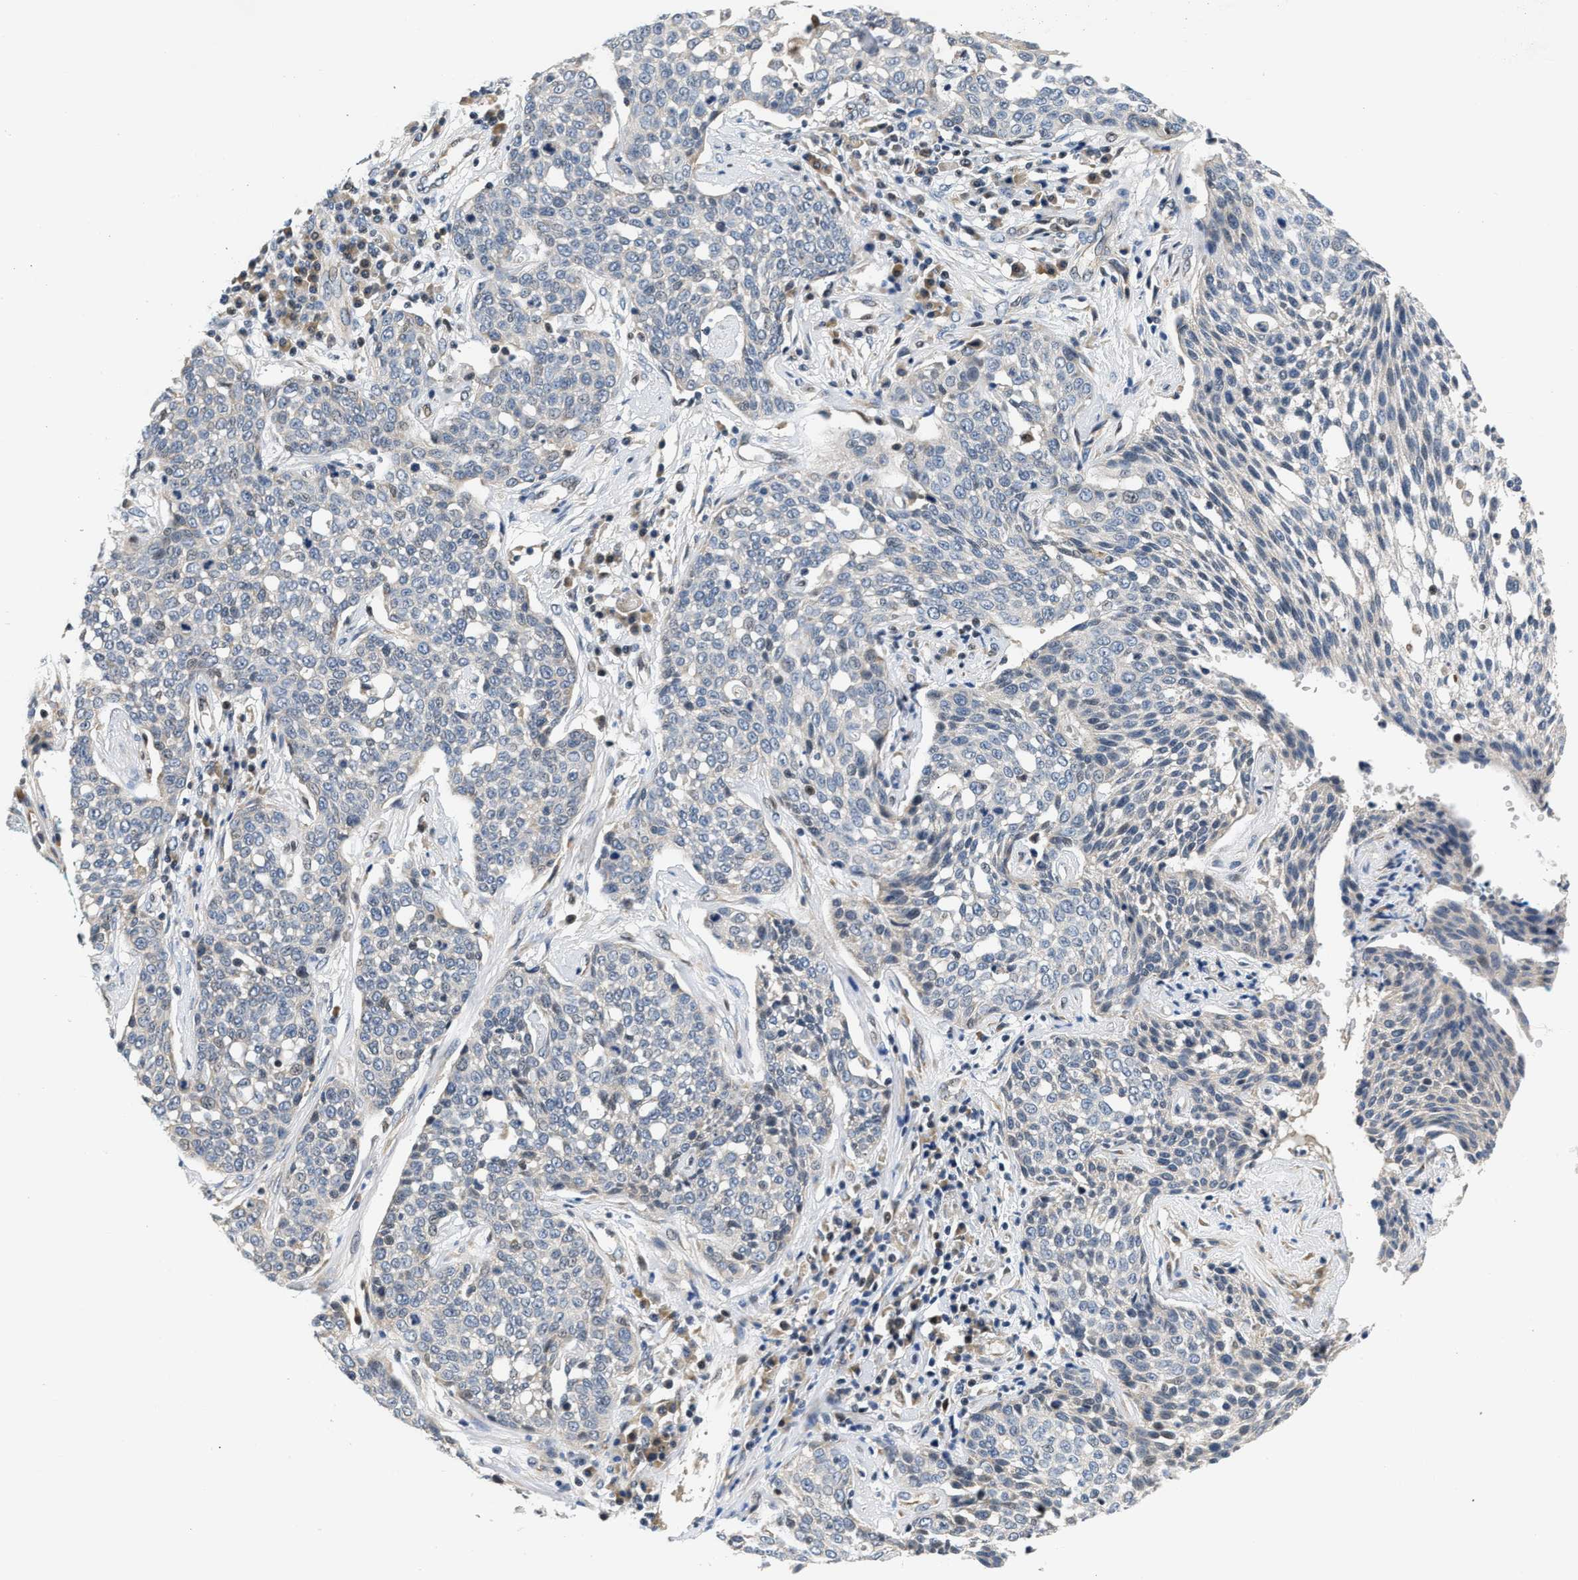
{"staining": {"intensity": "negative", "quantity": "none", "location": "none"}, "tissue": "cervical cancer", "cell_type": "Tumor cells", "image_type": "cancer", "snomed": [{"axis": "morphology", "description": "Squamous cell carcinoma, NOS"}, {"axis": "topography", "description": "Cervix"}], "caption": "Immunohistochemistry image of neoplastic tissue: squamous cell carcinoma (cervical) stained with DAB (3,3'-diaminobenzidine) displays no significant protein staining in tumor cells. (Stains: DAB immunohistochemistry with hematoxylin counter stain, Microscopy: brightfield microscopy at high magnification).", "gene": "TNIP2", "patient": {"sex": "female", "age": 34}}